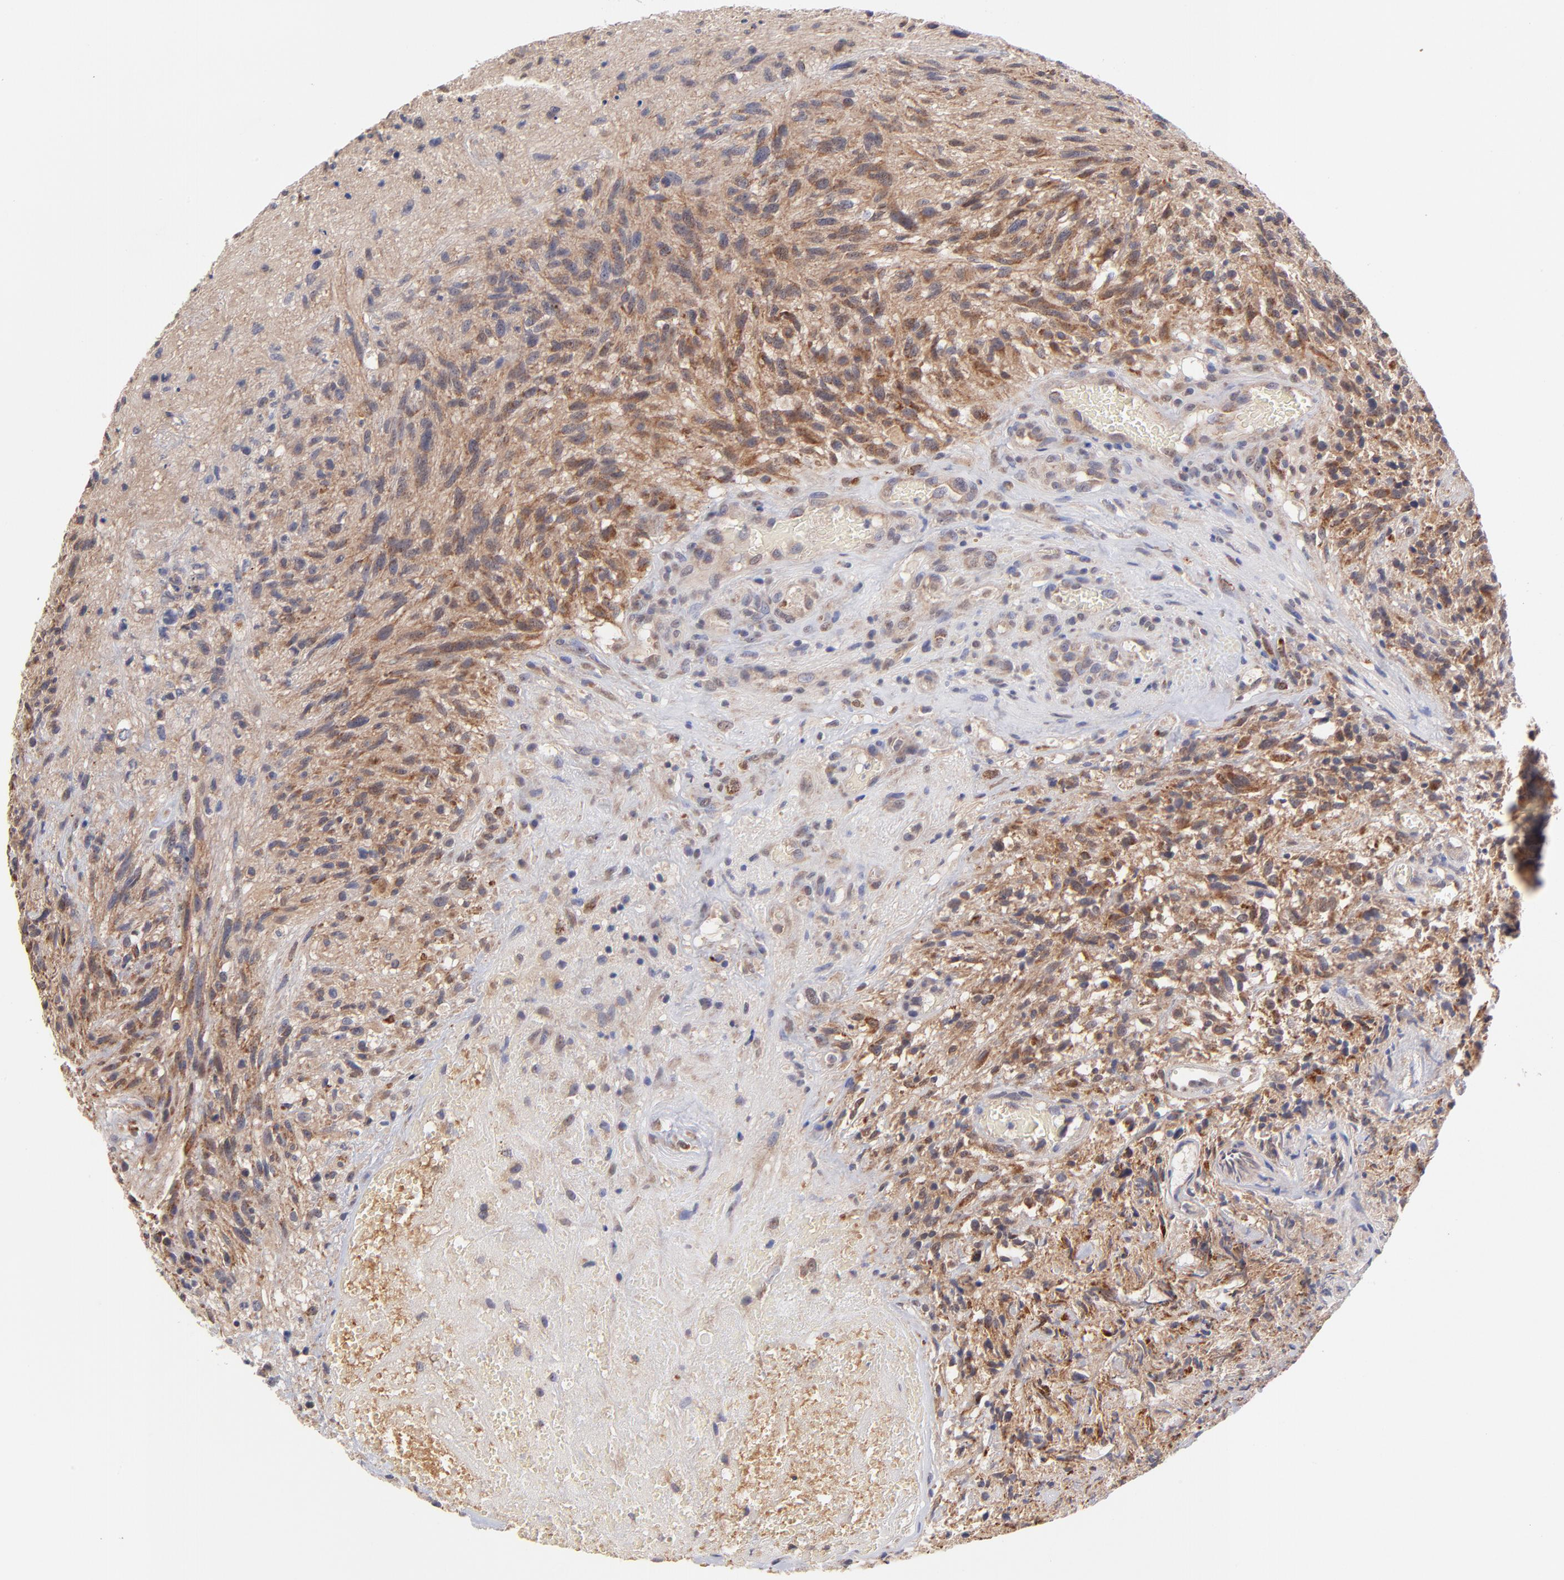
{"staining": {"intensity": "strong", "quantity": ">75%", "location": "cytoplasmic/membranous"}, "tissue": "glioma", "cell_type": "Tumor cells", "image_type": "cancer", "snomed": [{"axis": "morphology", "description": "Normal tissue, NOS"}, {"axis": "morphology", "description": "Glioma, malignant, High grade"}, {"axis": "topography", "description": "Cerebral cortex"}], "caption": "Tumor cells exhibit high levels of strong cytoplasmic/membranous expression in approximately >75% of cells in glioma. Nuclei are stained in blue.", "gene": "UBE2H", "patient": {"sex": "male", "age": 75}}